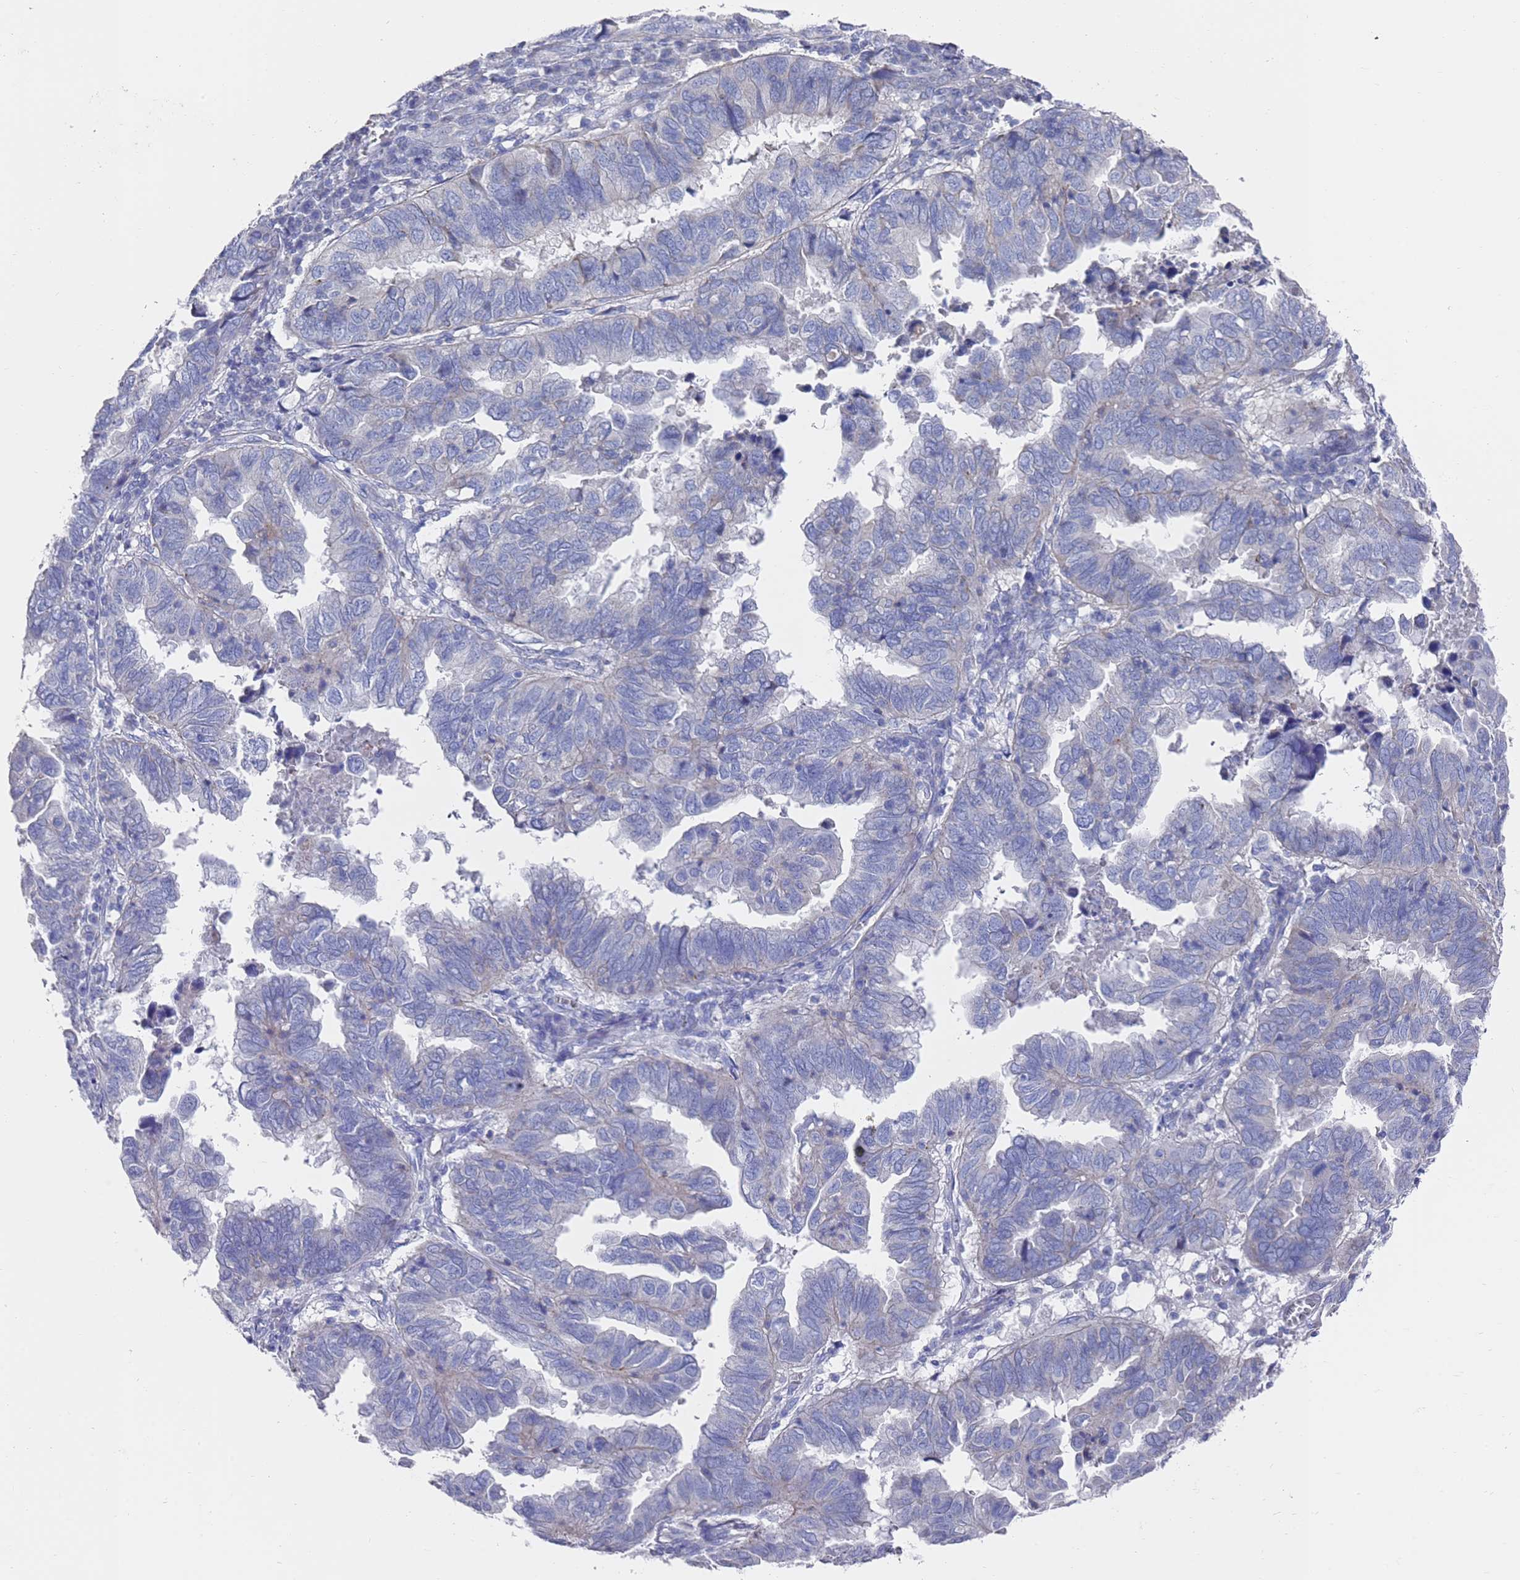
{"staining": {"intensity": "negative", "quantity": "none", "location": "none"}, "tissue": "endometrial cancer", "cell_type": "Tumor cells", "image_type": "cancer", "snomed": [{"axis": "morphology", "description": "Adenocarcinoma, NOS"}, {"axis": "topography", "description": "Uterus"}], "caption": "Immunohistochemical staining of human endometrial cancer (adenocarcinoma) displays no significant expression in tumor cells. (Brightfield microscopy of DAB immunohistochemistry at high magnification).", "gene": "SCAPER", "patient": {"sex": "female", "age": 77}}